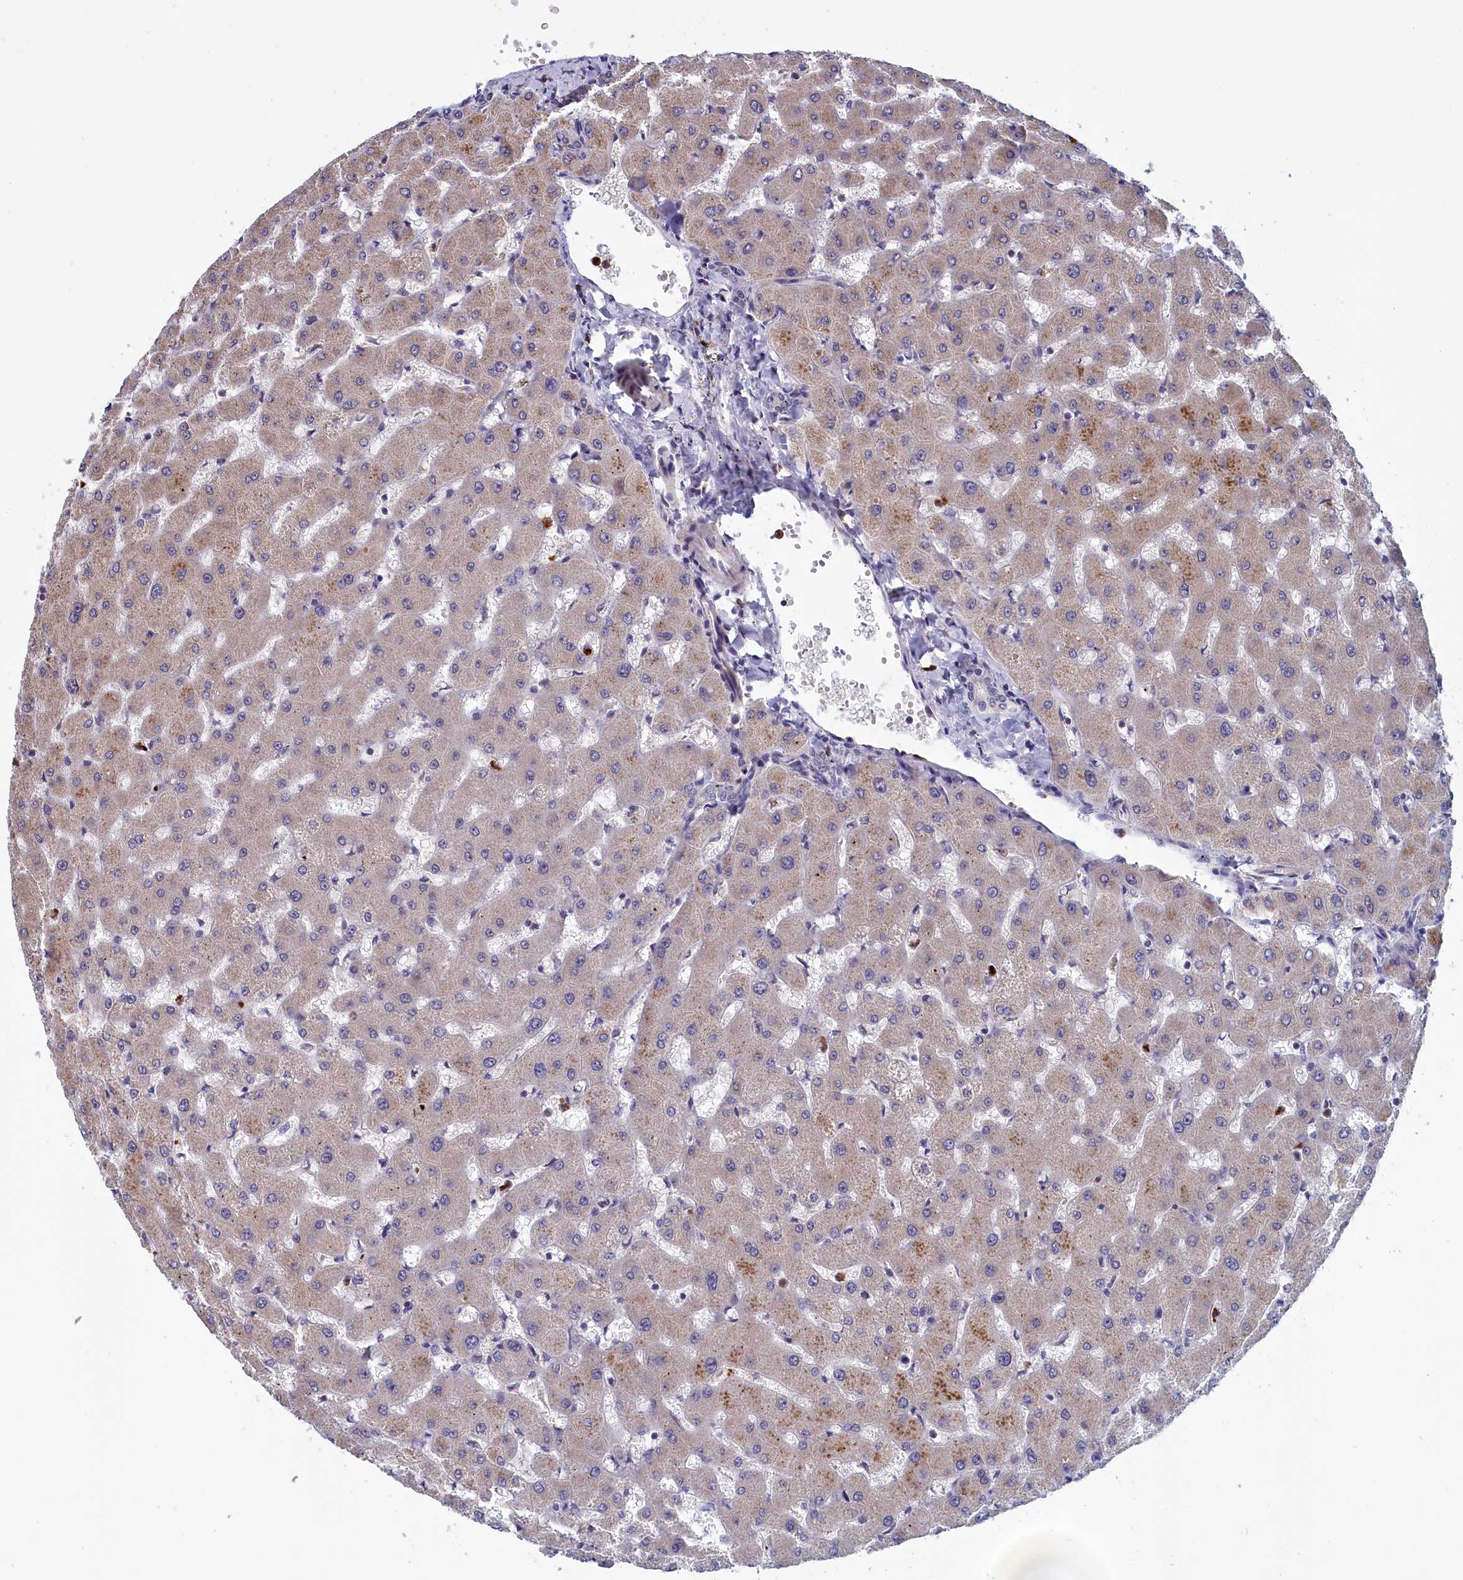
{"staining": {"intensity": "negative", "quantity": "none", "location": "none"}, "tissue": "liver", "cell_type": "Cholangiocytes", "image_type": "normal", "snomed": [{"axis": "morphology", "description": "Normal tissue, NOS"}, {"axis": "topography", "description": "Liver"}], "caption": "DAB (3,3'-diaminobenzidine) immunohistochemical staining of benign liver exhibits no significant positivity in cholangiocytes.", "gene": "EPB41L4B", "patient": {"sex": "female", "age": 63}}